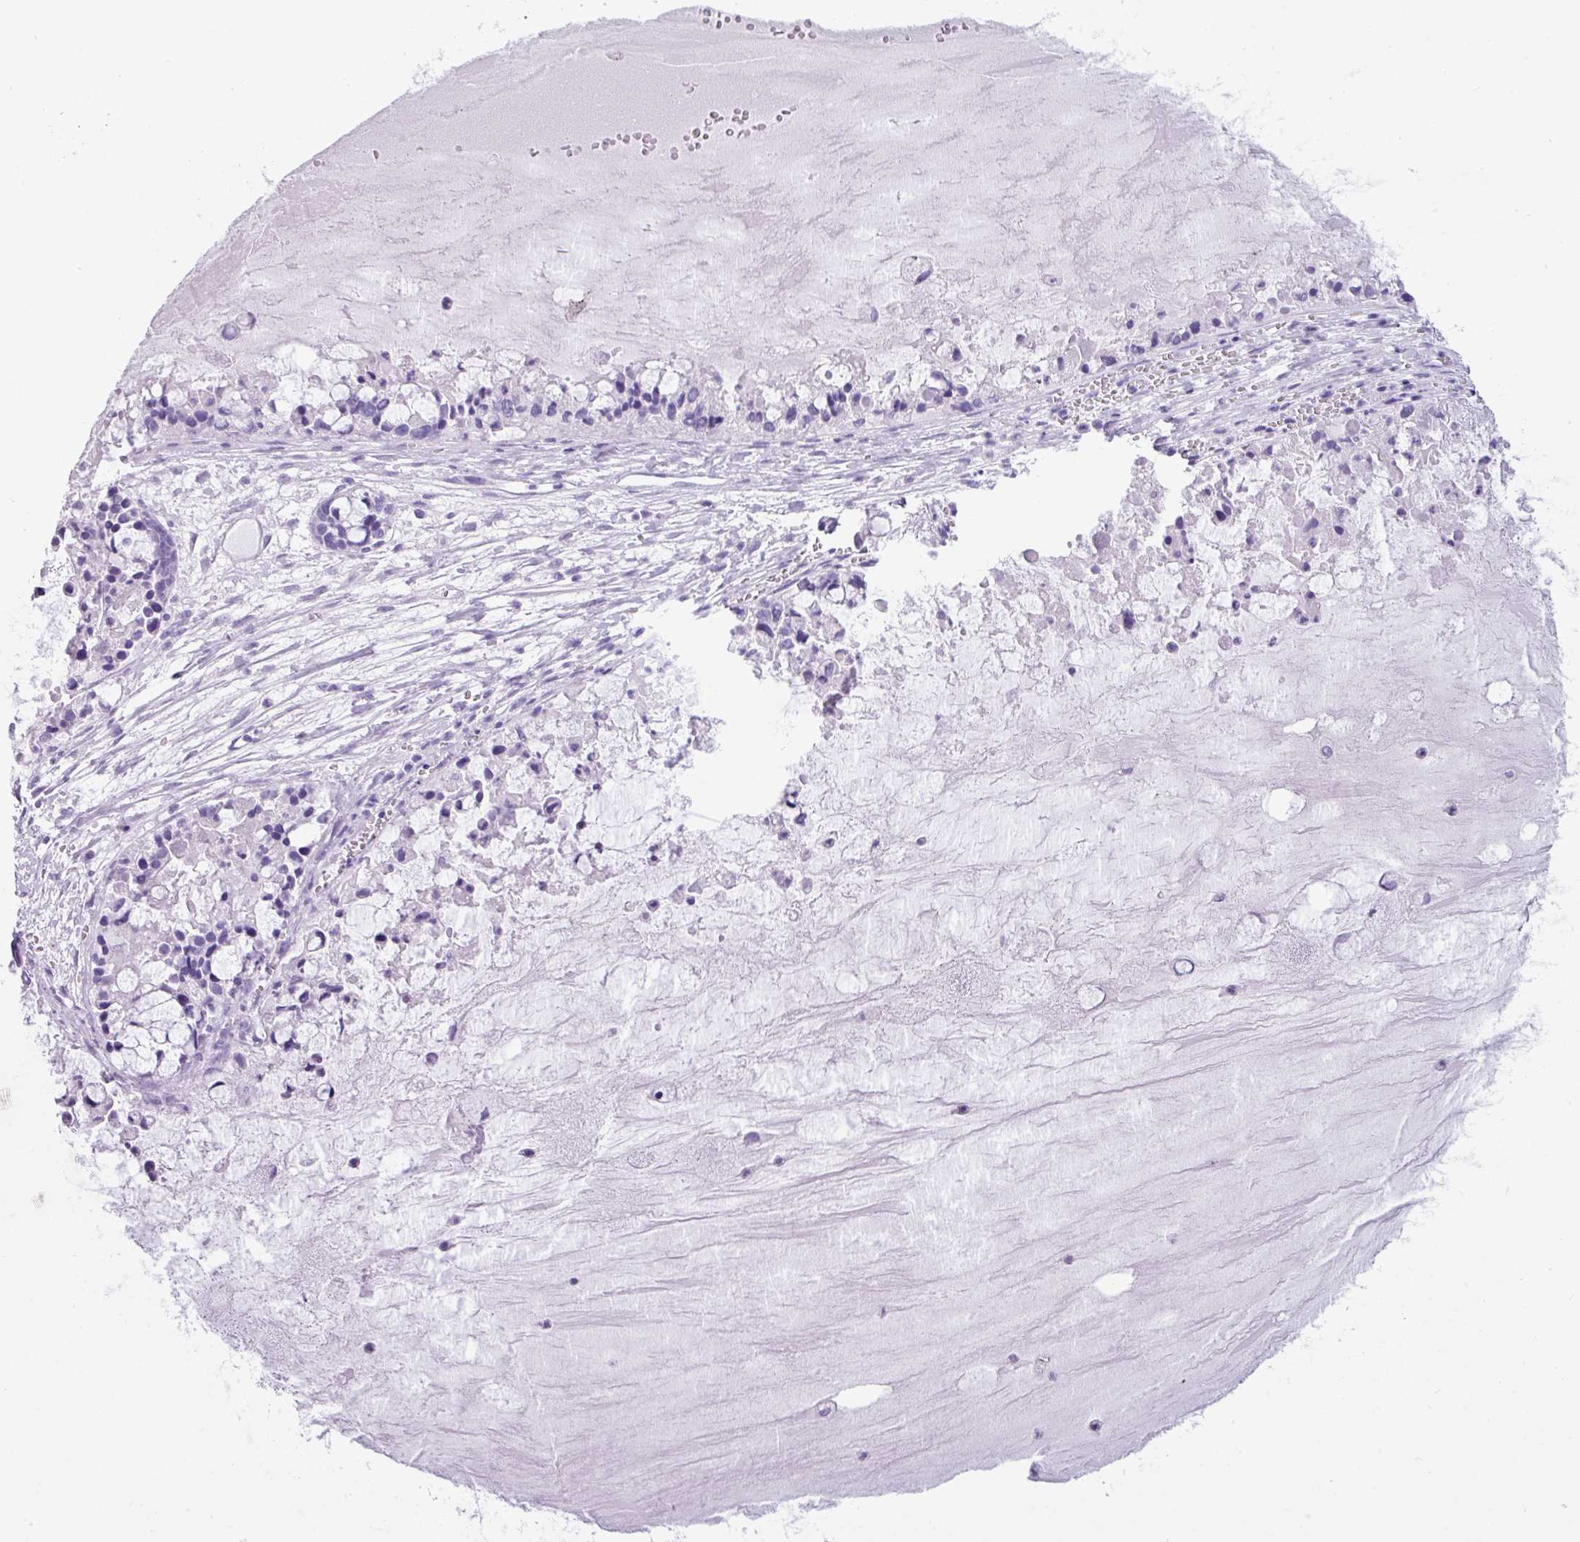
{"staining": {"intensity": "negative", "quantity": "none", "location": "none"}, "tissue": "ovarian cancer", "cell_type": "Tumor cells", "image_type": "cancer", "snomed": [{"axis": "morphology", "description": "Cystadenocarcinoma, mucinous, NOS"}, {"axis": "topography", "description": "Ovary"}], "caption": "A high-resolution image shows immunohistochemistry staining of mucinous cystadenocarcinoma (ovarian), which displays no significant positivity in tumor cells.", "gene": "NCCRP1", "patient": {"sex": "female", "age": 63}}